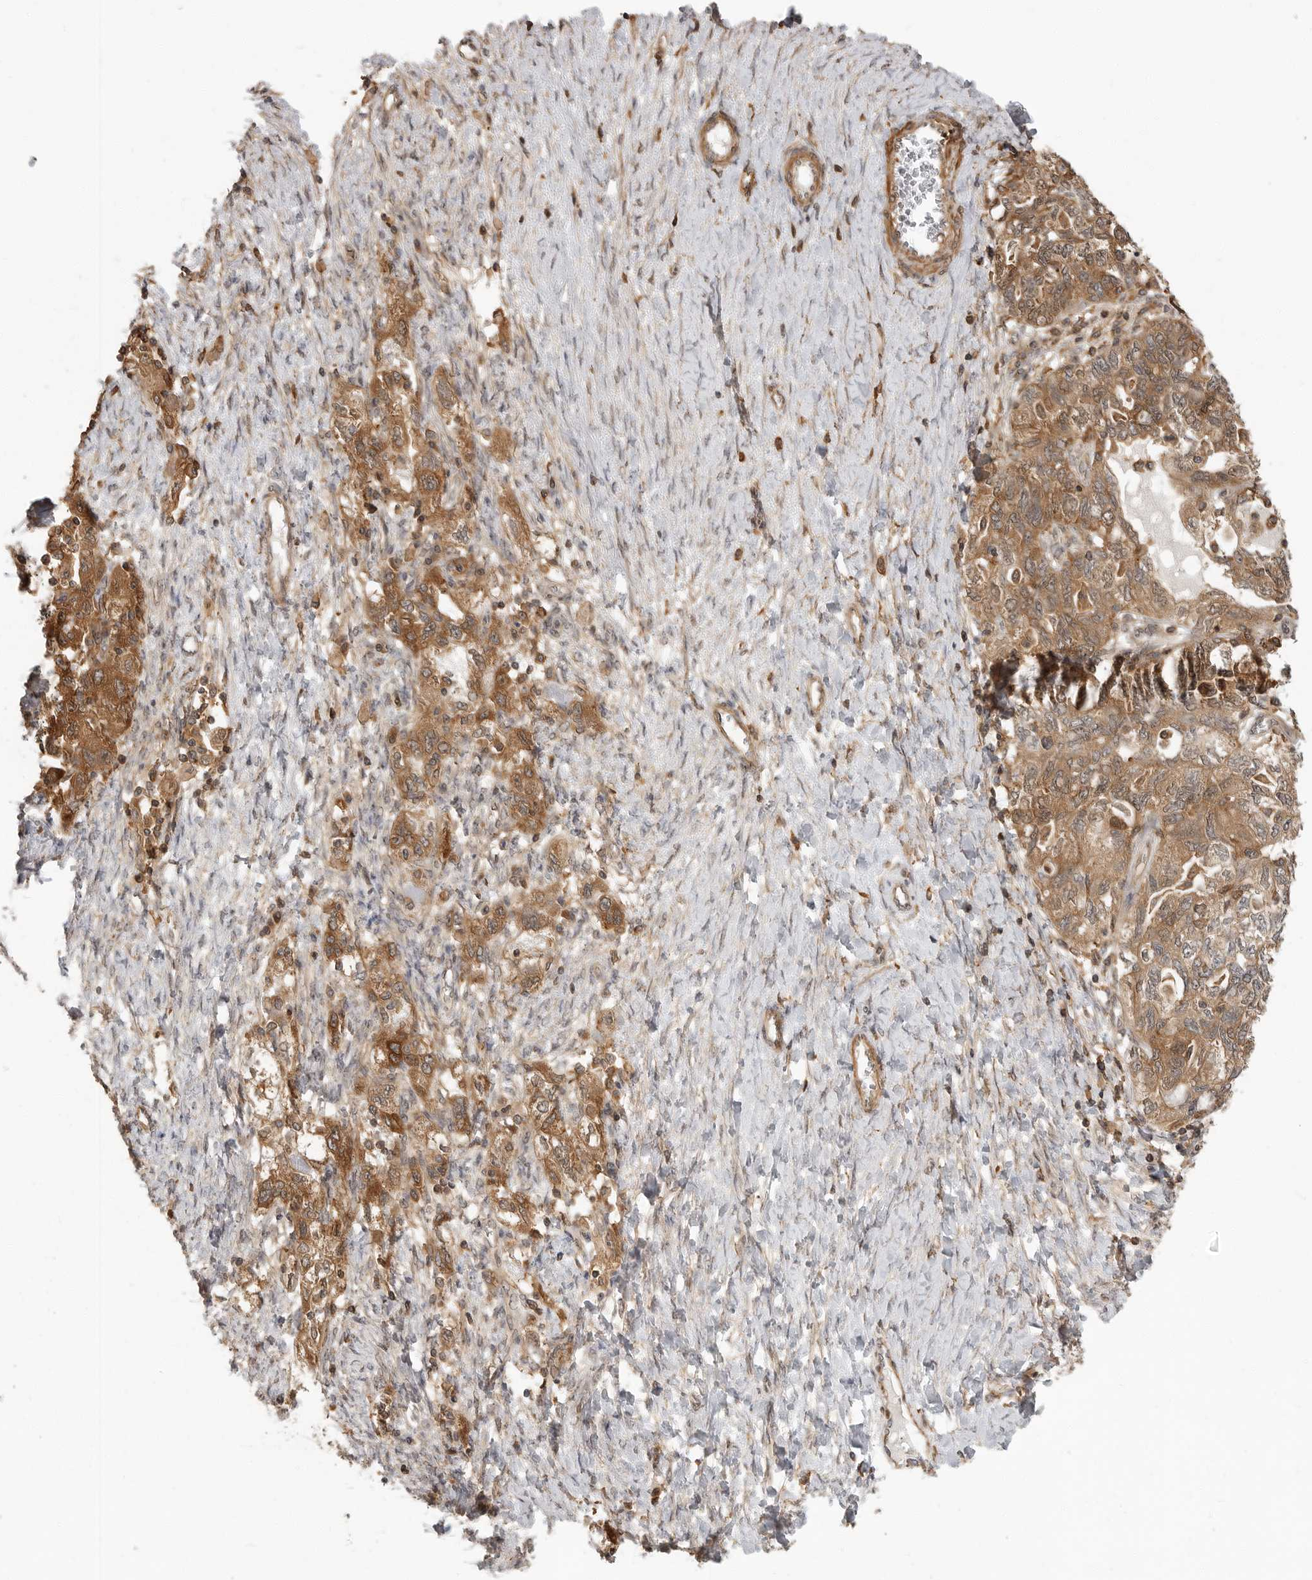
{"staining": {"intensity": "moderate", "quantity": ">75%", "location": "cytoplasmic/membranous,nuclear"}, "tissue": "ovarian cancer", "cell_type": "Tumor cells", "image_type": "cancer", "snomed": [{"axis": "morphology", "description": "Carcinoma, NOS"}, {"axis": "morphology", "description": "Cystadenocarcinoma, serous, NOS"}, {"axis": "topography", "description": "Ovary"}], "caption": "DAB immunohistochemical staining of ovarian serous cystadenocarcinoma exhibits moderate cytoplasmic/membranous and nuclear protein staining in about >75% of tumor cells.", "gene": "ERN1", "patient": {"sex": "female", "age": 69}}